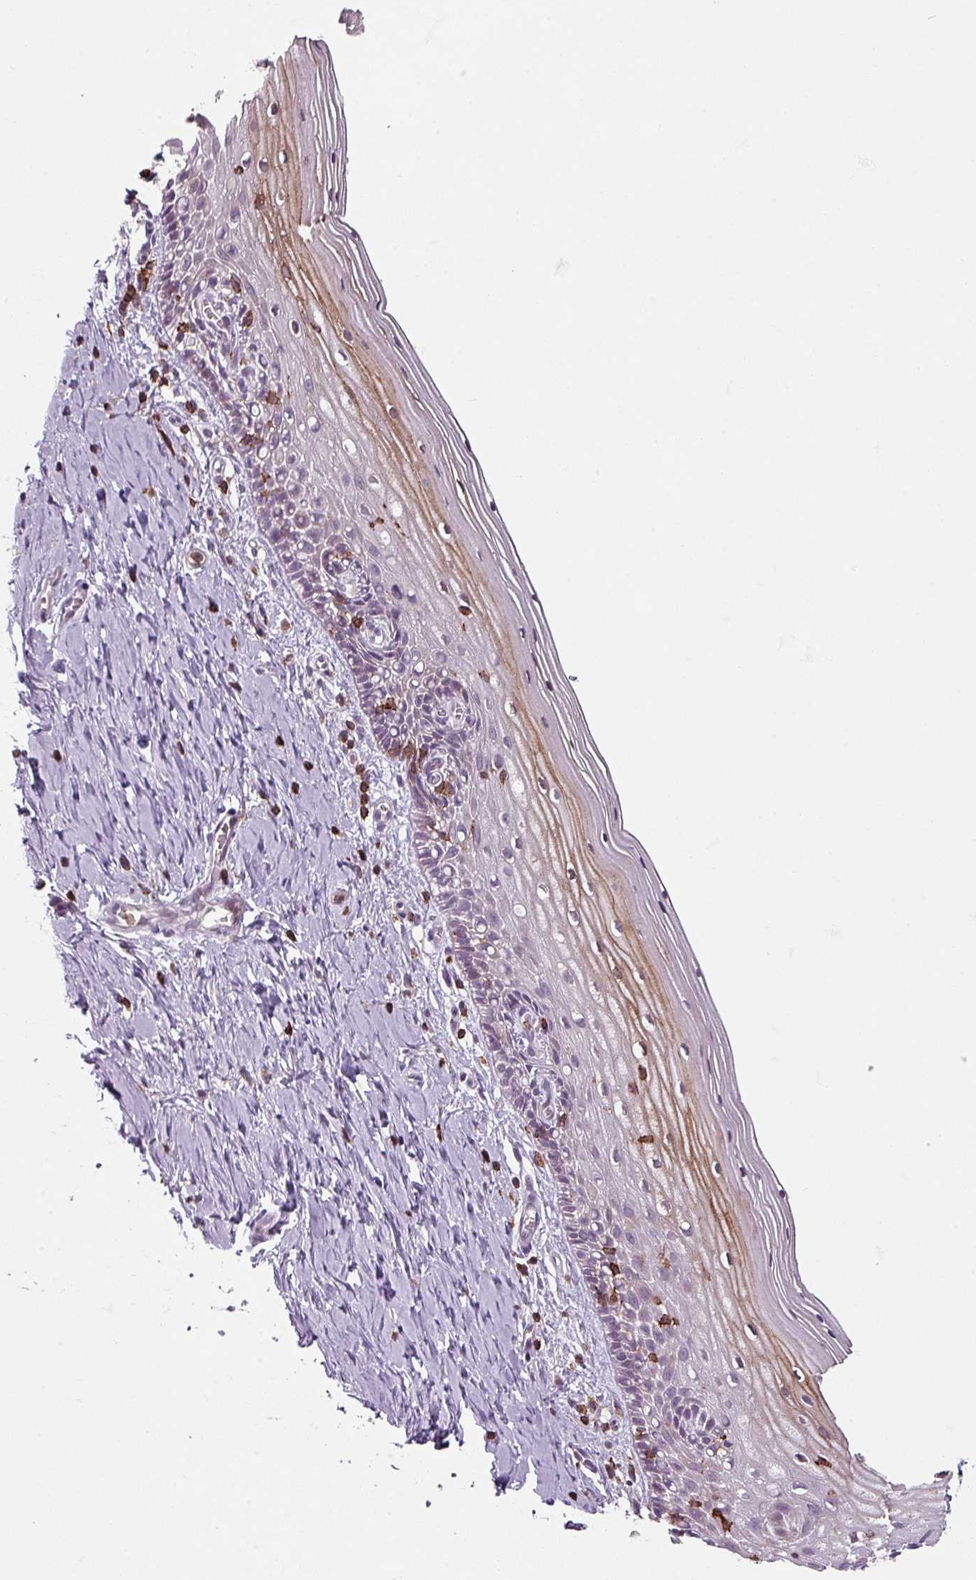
{"staining": {"intensity": "weak", "quantity": "<25%", "location": "cytoplasmic/membranous"}, "tissue": "cervix", "cell_type": "Glandular cells", "image_type": "normal", "snomed": [{"axis": "morphology", "description": "Normal tissue, NOS"}, {"axis": "topography", "description": "Cervix"}], "caption": "Immunohistochemistry micrograph of normal cervix: human cervix stained with DAB demonstrates no significant protein expression in glandular cells.", "gene": "NEDD9", "patient": {"sex": "female", "age": 44}}